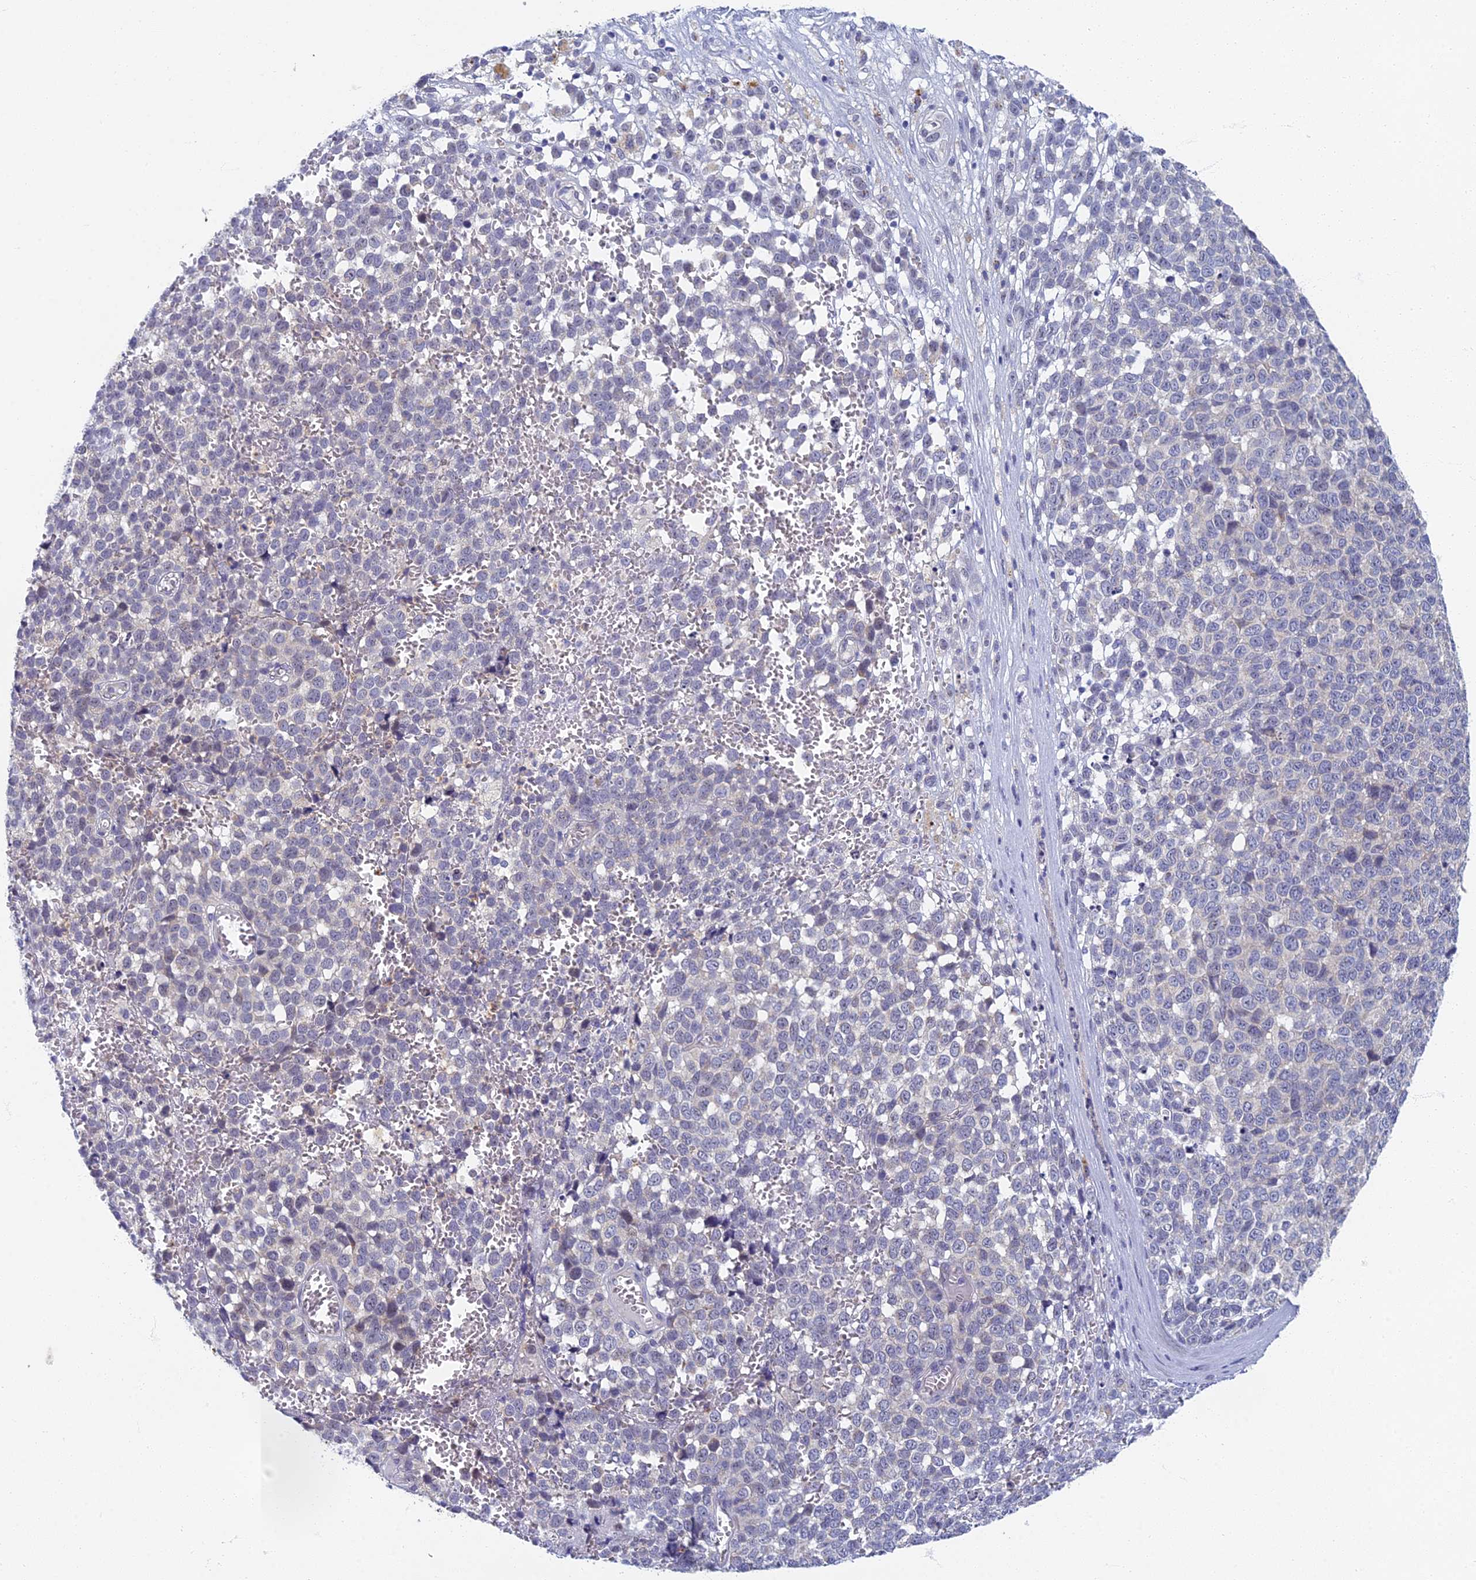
{"staining": {"intensity": "negative", "quantity": "none", "location": "none"}, "tissue": "melanoma", "cell_type": "Tumor cells", "image_type": "cancer", "snomed": [{"axis": "morphology", "description": "Malignant melanoma, NOS"}, {"axis": "topography", "description": "Nose, NOS"}], "caption": "Immunohistochemistry photomicrograph of neoplastic tissue: human melanoma stained with DAB demonstrates no significant protein expression in tumor cells.", "gene": "SPIN4", "patient": {"sex": "female", "age": 48}}